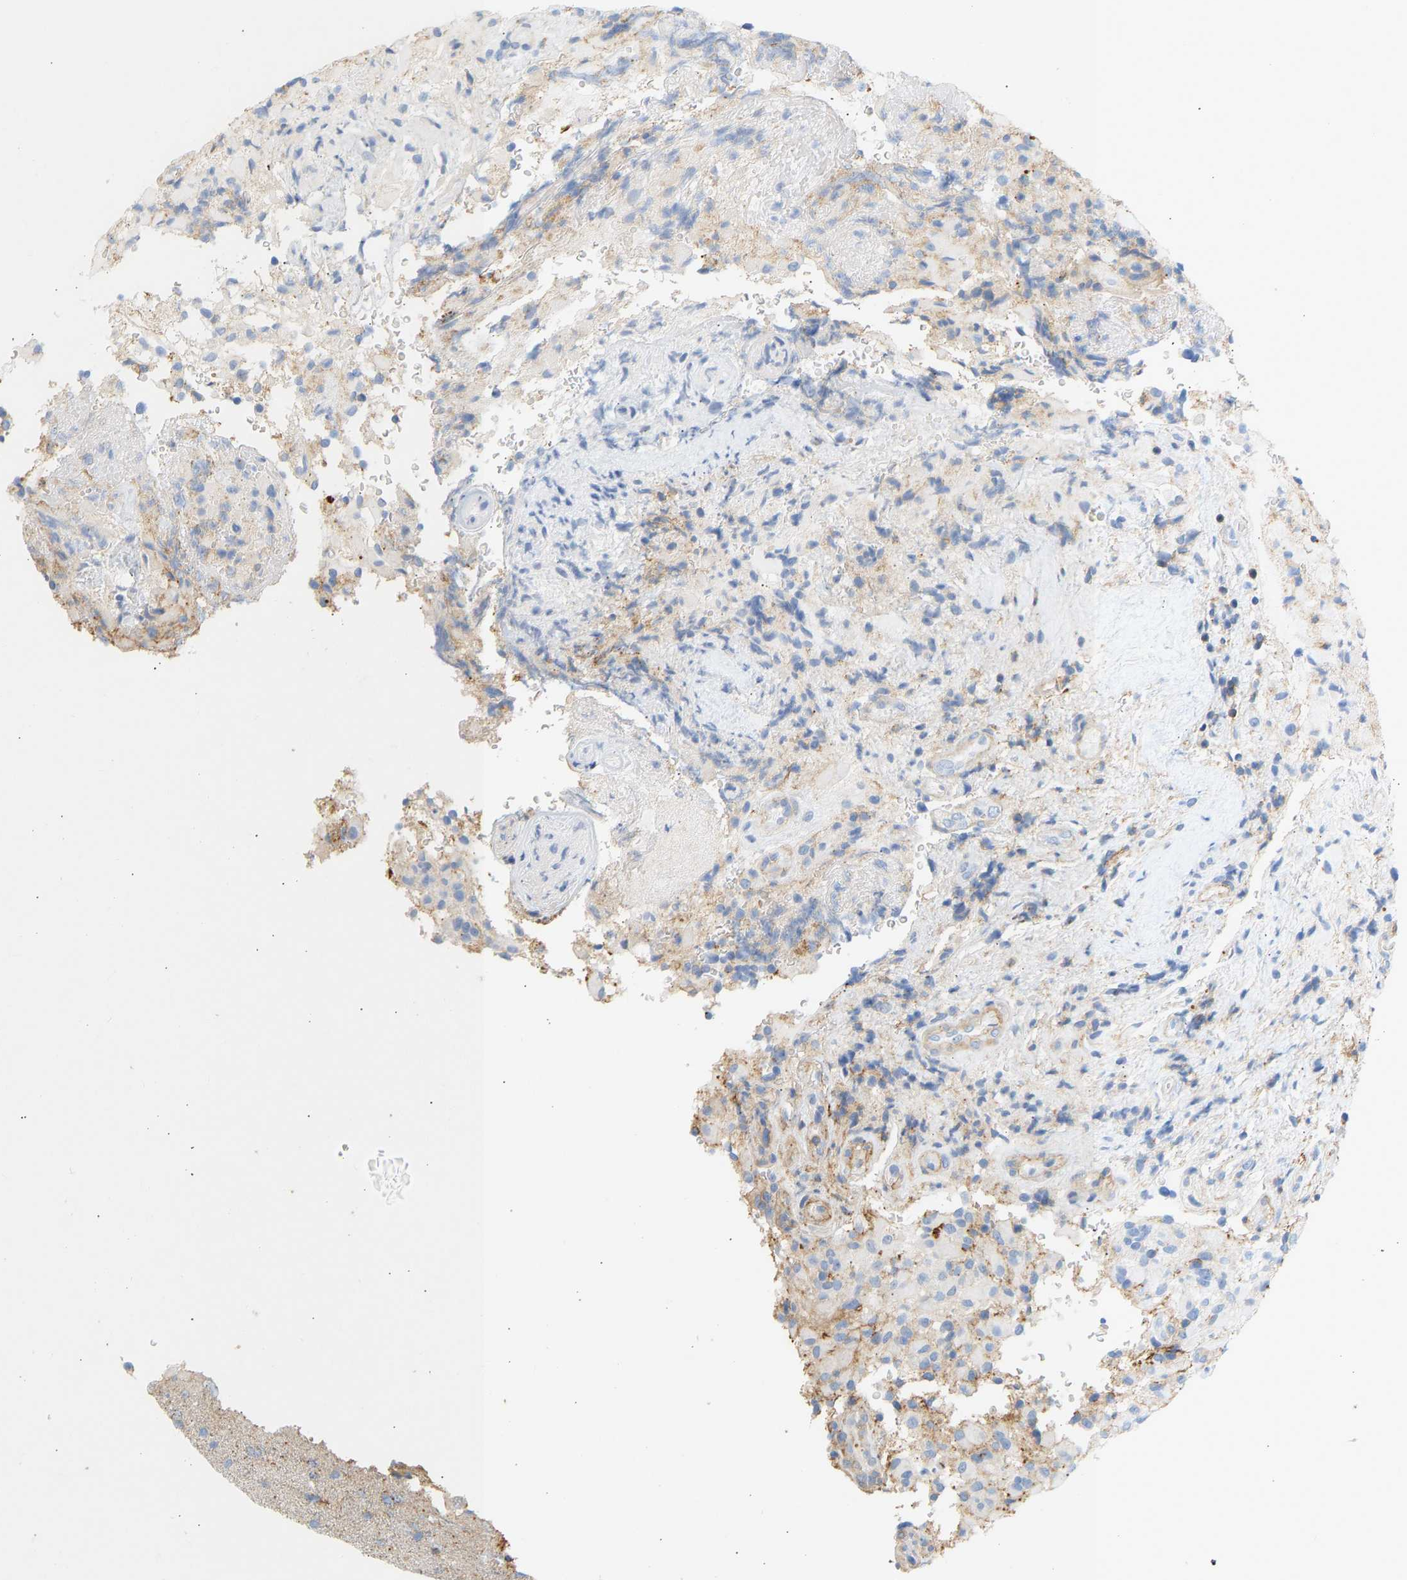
{"staining": {"intensity": "weak", "quantity": "<25%", "location": "cytoplasmic/membranous"}, "tissue": "glioma", "cell_type": "Tumor cells", "image_type": "cancer", "snomed": [{"axis": "morphology", "description": "Glioma, malignant, High grade"}, {"axis": "topography", "description": "Brain"}], "caption": "IHC histopathology image of malignant glioma (high-grade) stained for a protein (brown), which reveals no staining in tumor cells. The staining is performed using DAB brown chromogen with nuclei counter-stained in using hematoxylin.", "gene": "BVES", "patient": {"sex": "male", "age": 71}}